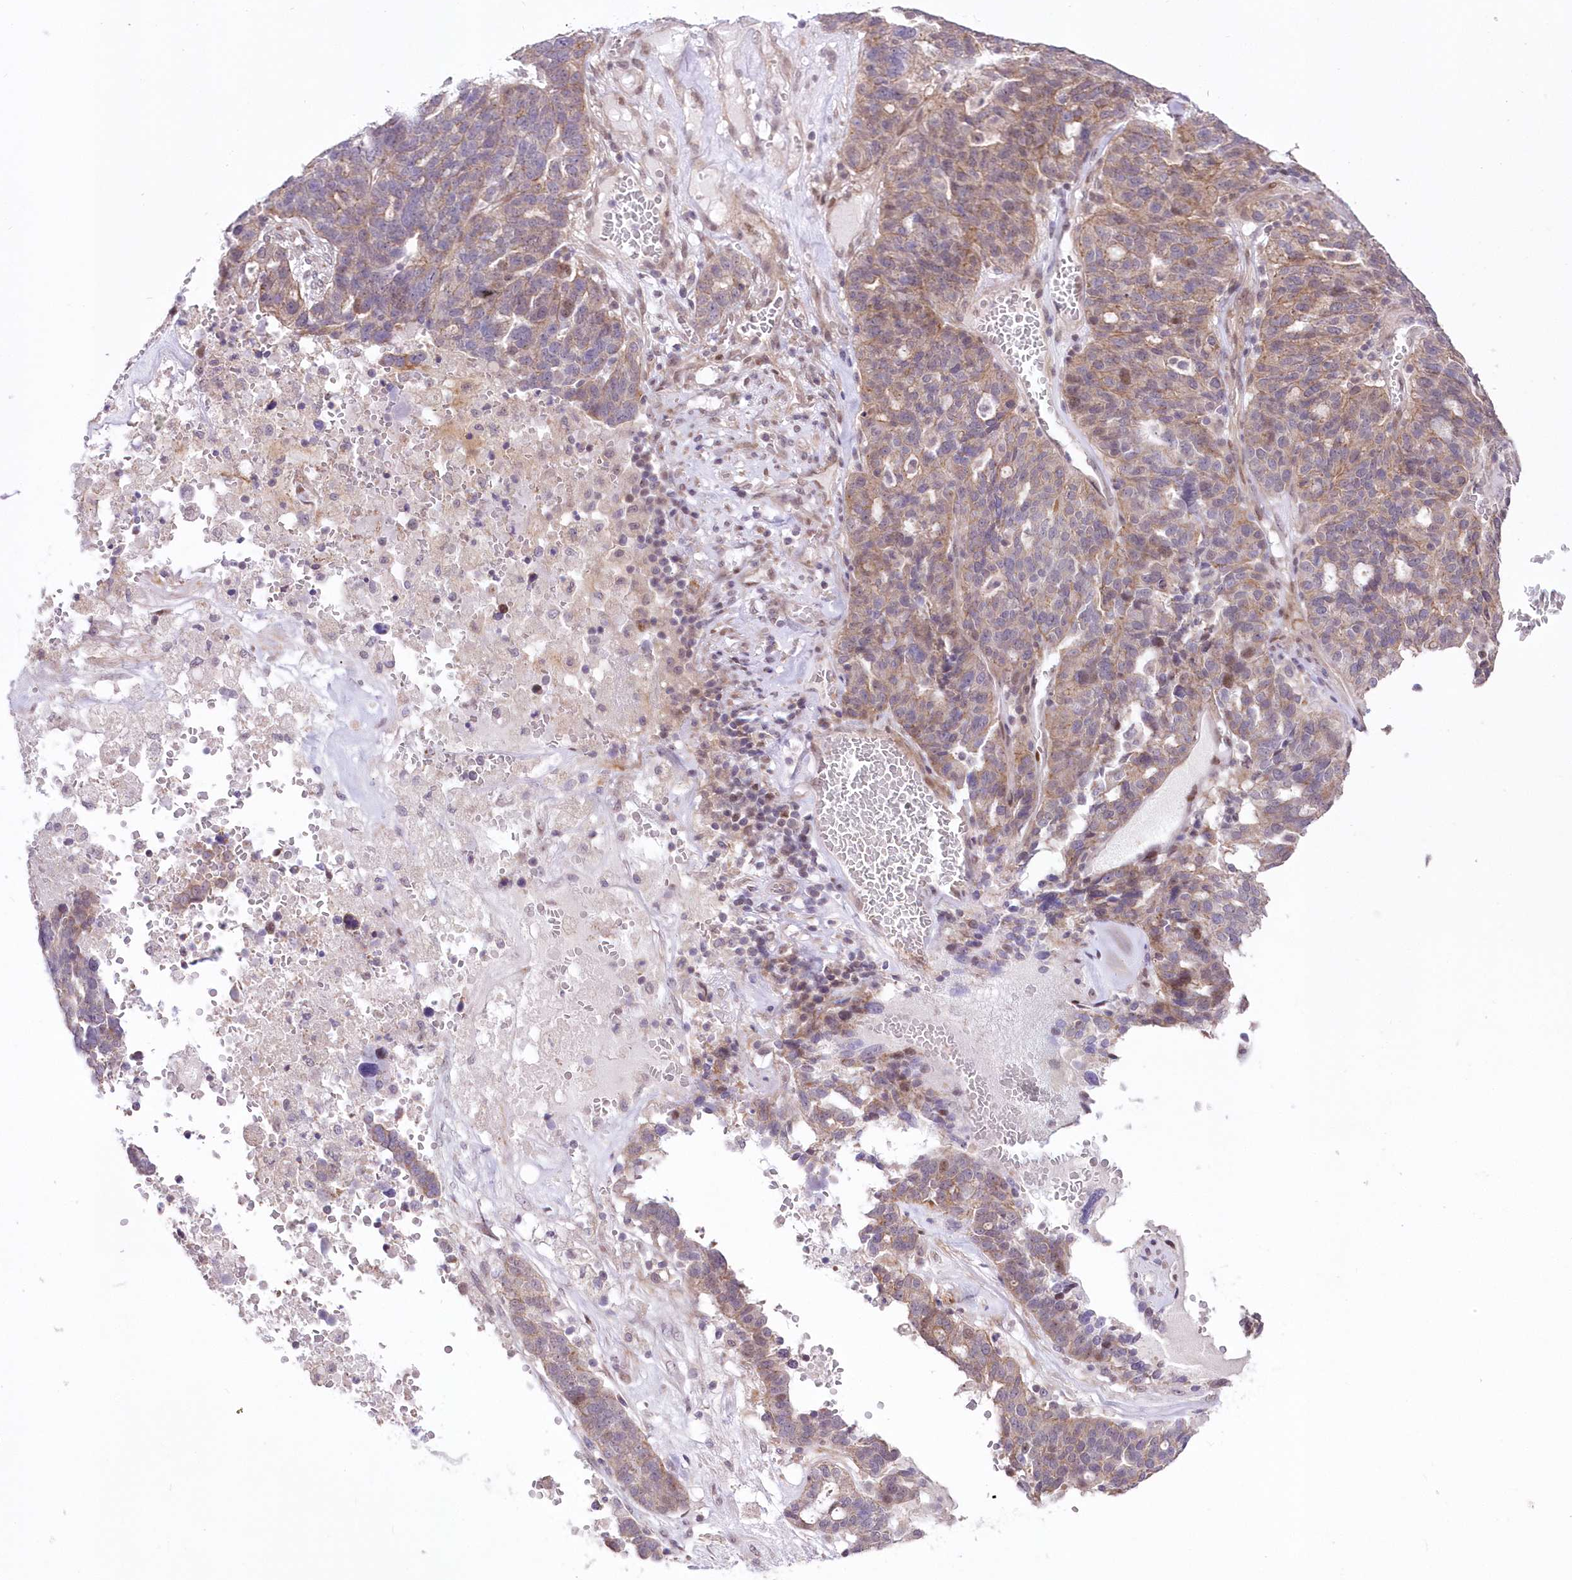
{"staining": {"intensity": "moderate", "quantity": "<25%", "location": "cytoplasmic/membranous"}, "tissue": "ovarian cancer", "cell_type": "Tumor cells", "image_type": "cancer", "snomed": [{"axis": "morphology", "description": "Cystadenocarcinoma, serous, NOS"}, {"axis": "topography", "description": "Ovary"}], "caption": "Ovarian cancer tissue shows moderate cytoplasmic/membranous positivity in about <25% of tumor cells, visualized by immunohistochemistry.", "gene": "FAM241B", "patient": {"sex": "female", "age": 59}}